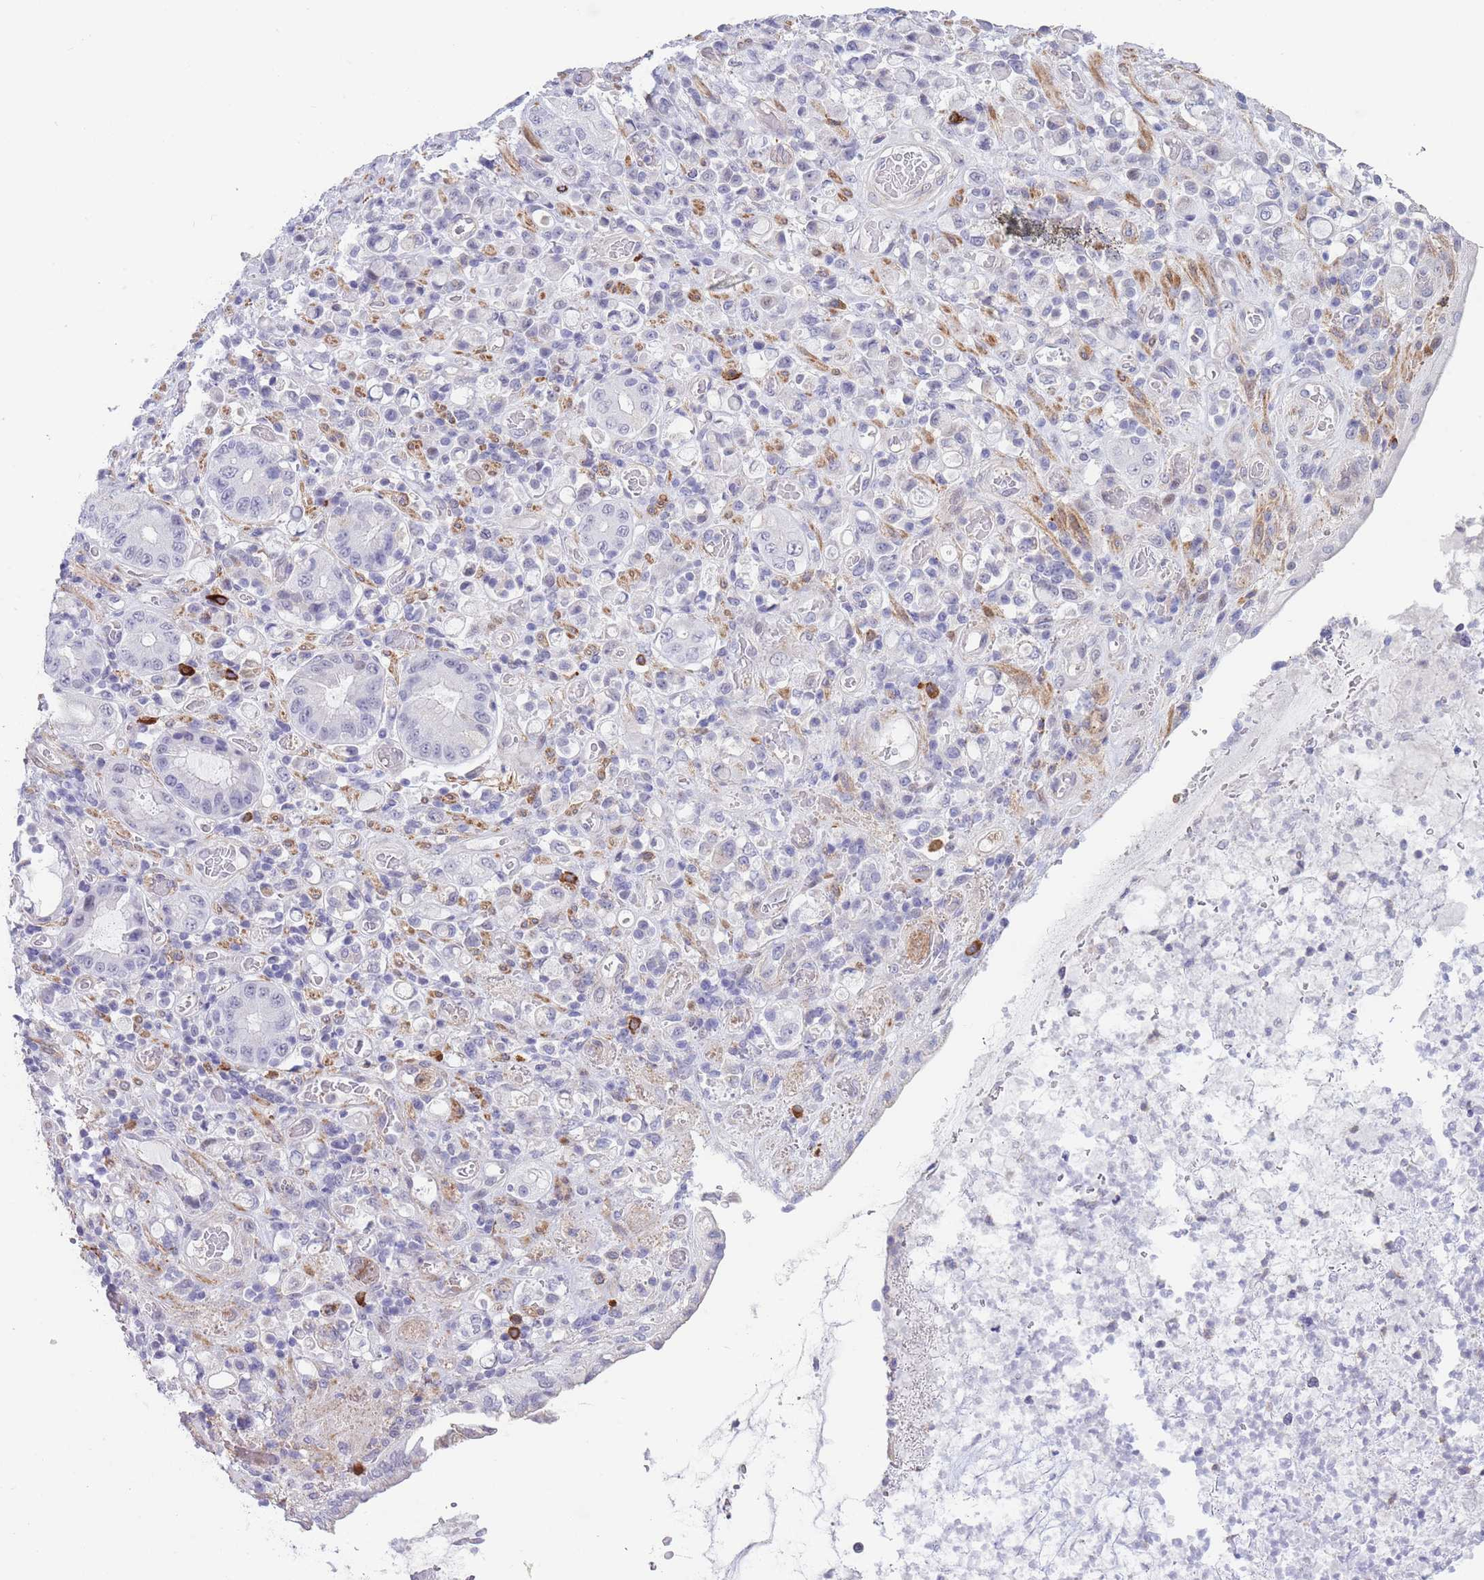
{"staining": {"intensity": "negative", "quantity": "none", "location": "none"}, "tissue": "stomach cancer", "cell_type": "Tumor cells", "image_type": "cancer", "snomed": [{"axis": "morphology", "description": "Normal tissue, NOS"}, {"axis": "morphology", "description": "Adenocarcinoma, NOS"}, {"axis": "topography", "description": "Stomach"}], "caption": "Immunohistochemistry photomicrograph of neoplastic tissue: adenocarcinoma (stomach) stained with DAB shows no significant protein expression in tumor cells.", "gene": "ASAP3", "patient": {"sex": "female", "age": 79}}